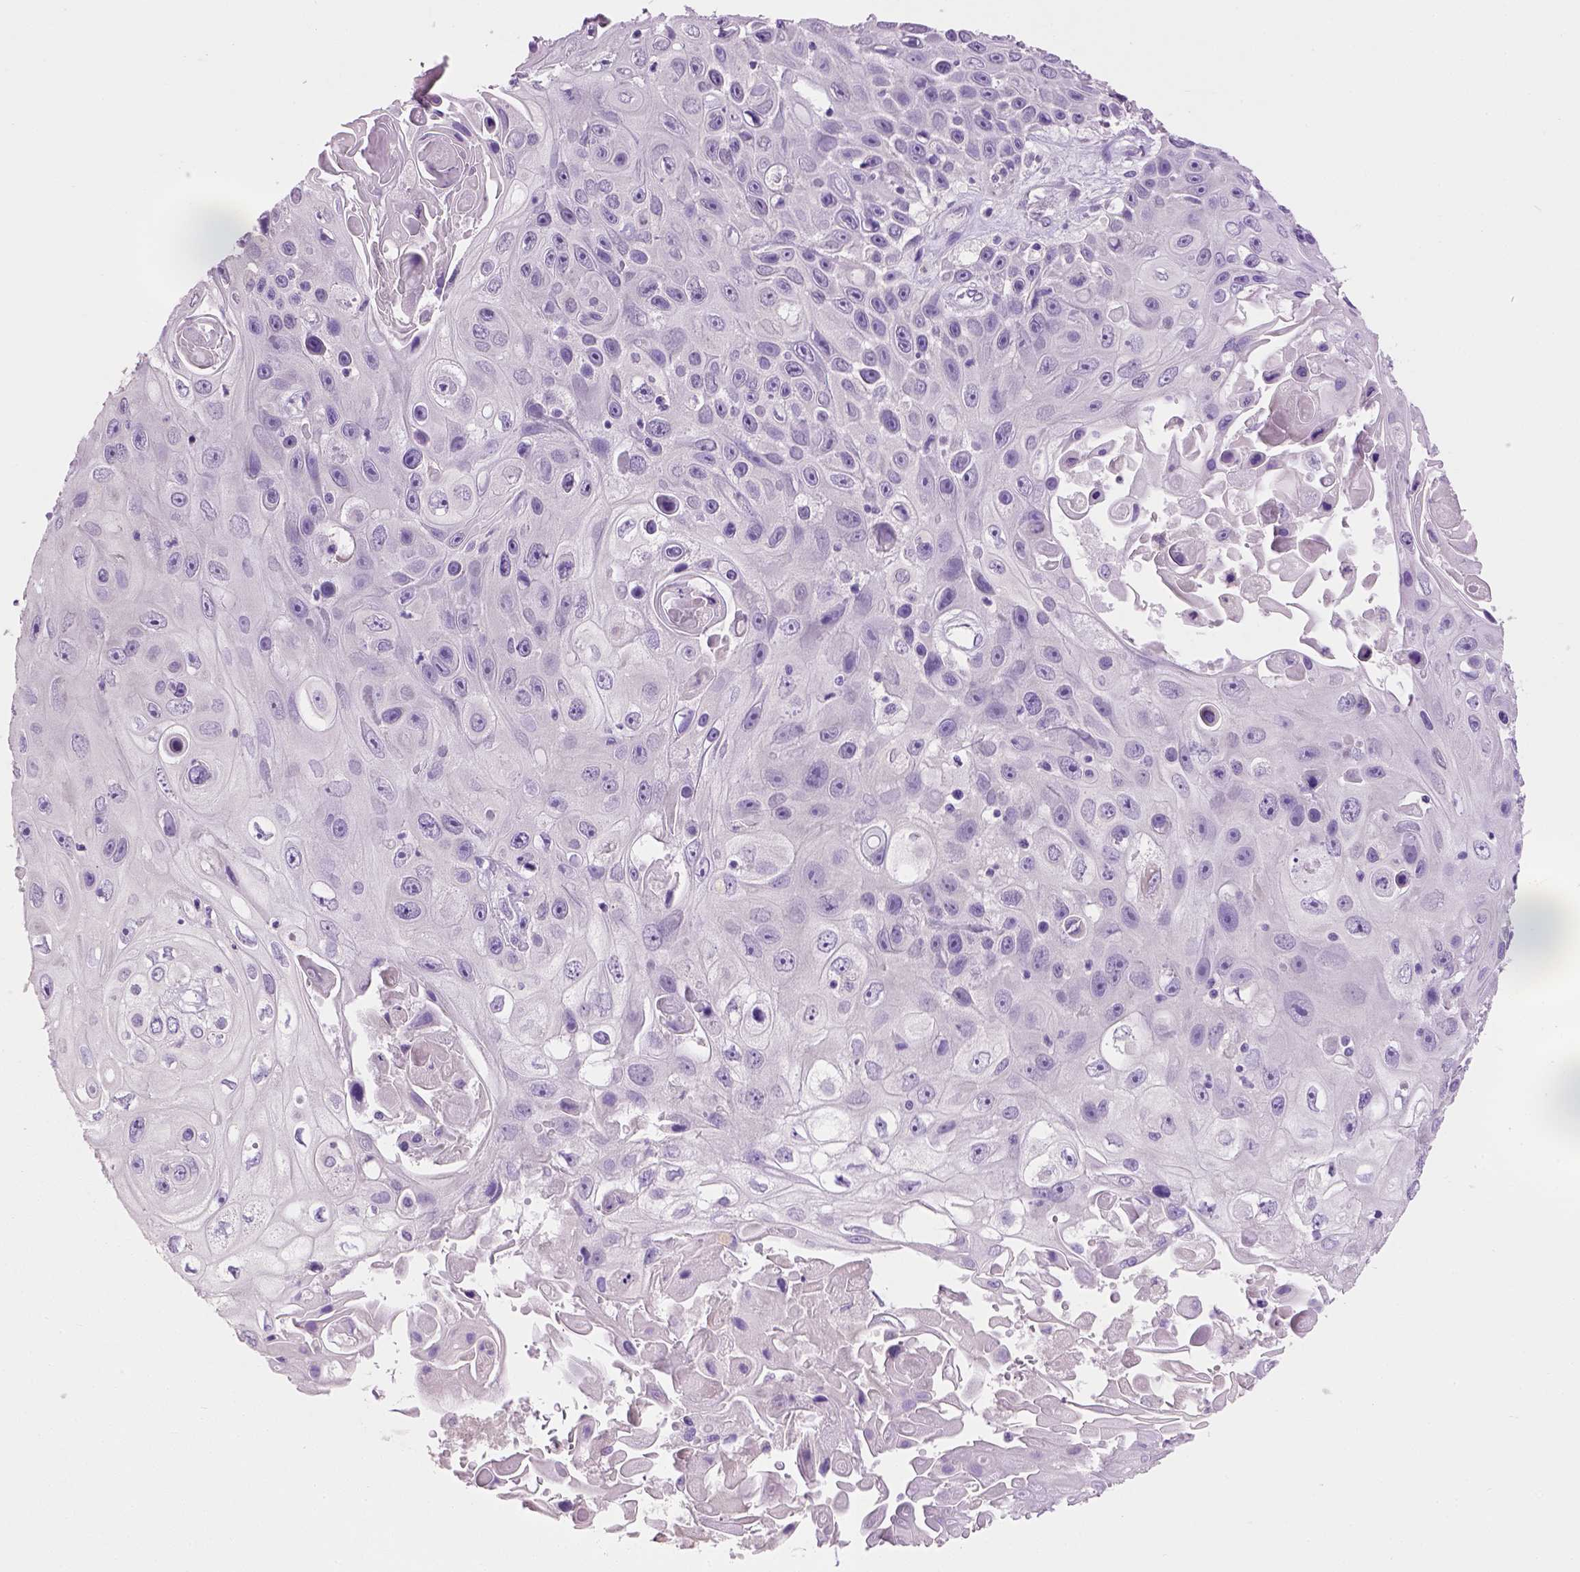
{"staining": {"intensity": "negative", "quantity": "none", "location": "none"}, "tissue": "skin cancer", "cell_type": "Tumor cells", "image_type": "cancer", "snomed": [{"axis": "morphology", "description": "Squamous cell carcinoma, NOS"}, {"axis": "topography", "description": "Skin"}], "caption": "Immunohistochemical staining of skin squamous cell carcinoma reveals no significant staining in tumor cells.", "gene": "CYP24A1", "patient": {"sex": "male", "age": 82}}